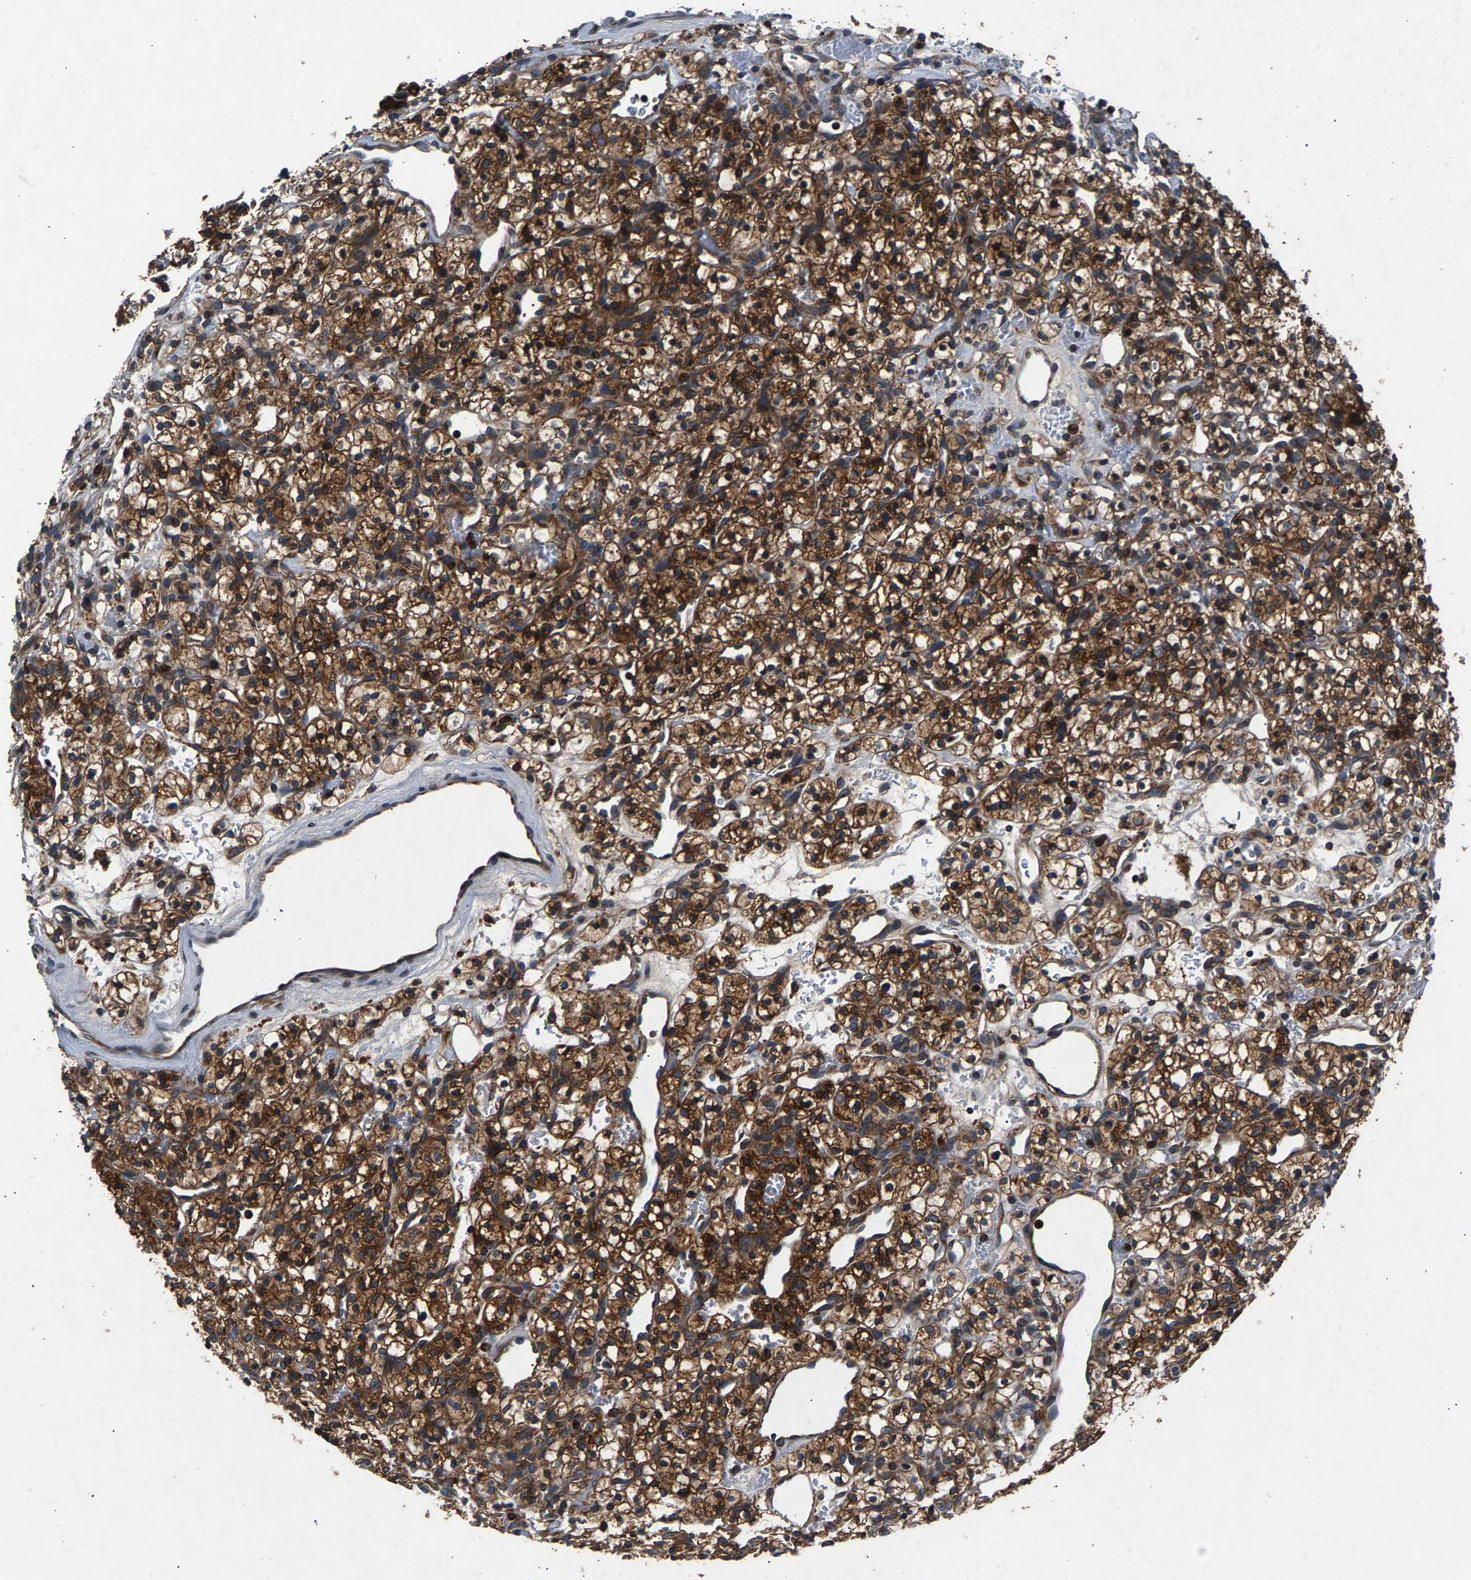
{"staining": {"intensity": "strong", "quantity": ">75%", "location": "cytoplasmic/membranous"}, "tissue": "renal cancer", "cell_type": "Tumor cells", "image_type": "cancer", "snomed": [{"axis": "morphology", "description": "Adenocarcinoma, NOS"}, {"axis": "topography", "description": "Kidney"}], "caption": "DAB (3,3'-diaminobenzidine) immunohistochemical staining of renal cancer shows strong cytoplasmic/membranous protein staining in about >75% of tumor cells.", "gene": "LPCAT1", "patient": {"sex": "female", "age": 57}}